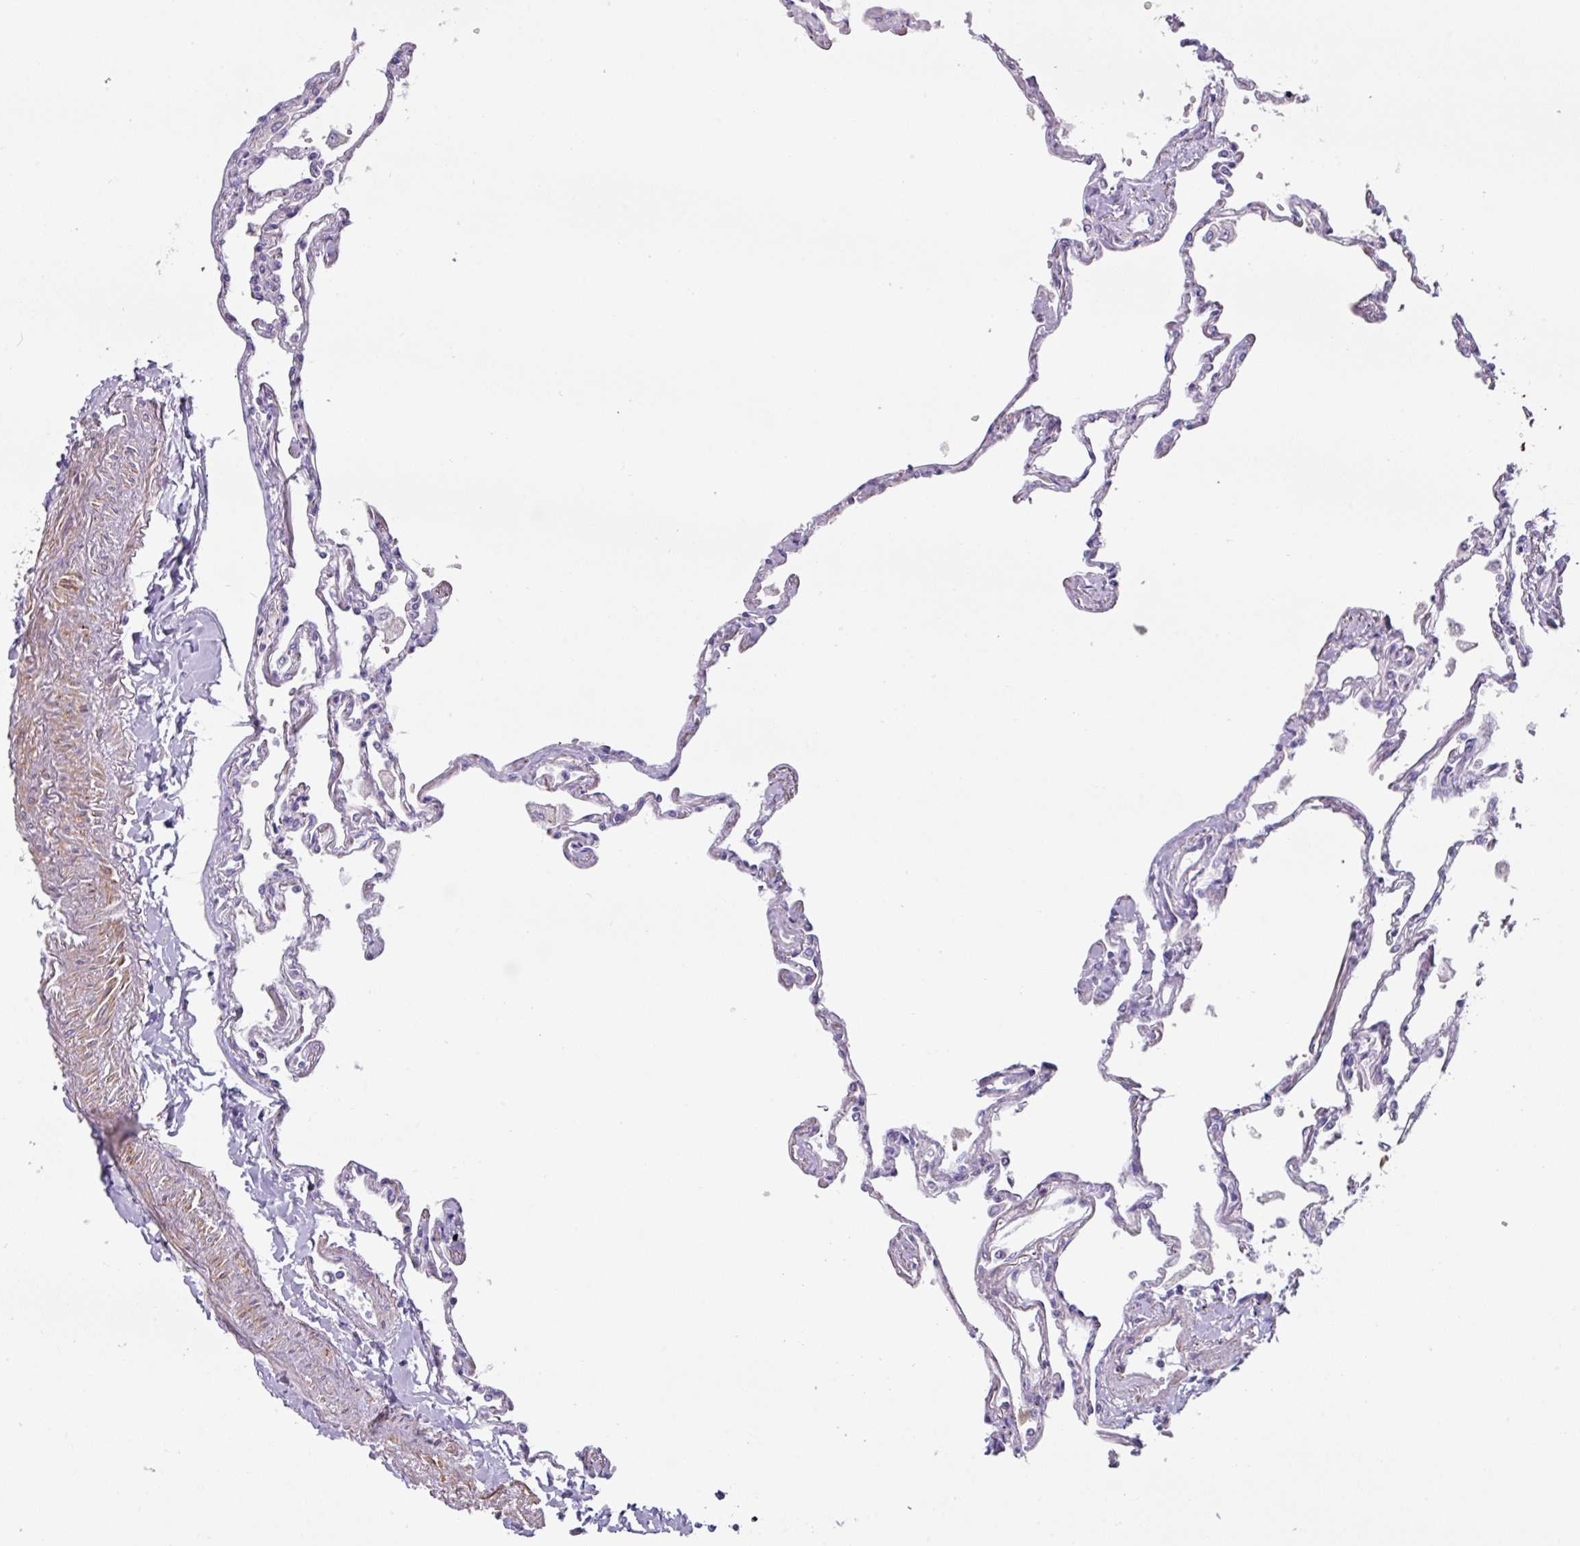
{"staining": {"intensity": "moderate", "quantity": "<25%", "location": "cytoplasmic/membranous"}, "tissue": "lung", "cell_type": "Alveolar cells", "image_type": "normal", "snomed": [{"axis": "morphology", "description": "Normal tissue, NOS"}, {"axis": "topography", "description": "Lung"}], "caption": "Approximately <25% of alveolar cells in normal human lung display moderate cytoplasmic/membranous protein positivity as visualized by brown immunohistochemical staining.", "gene": "MRRF", "patient": {"sex": "female", "age": 67}}